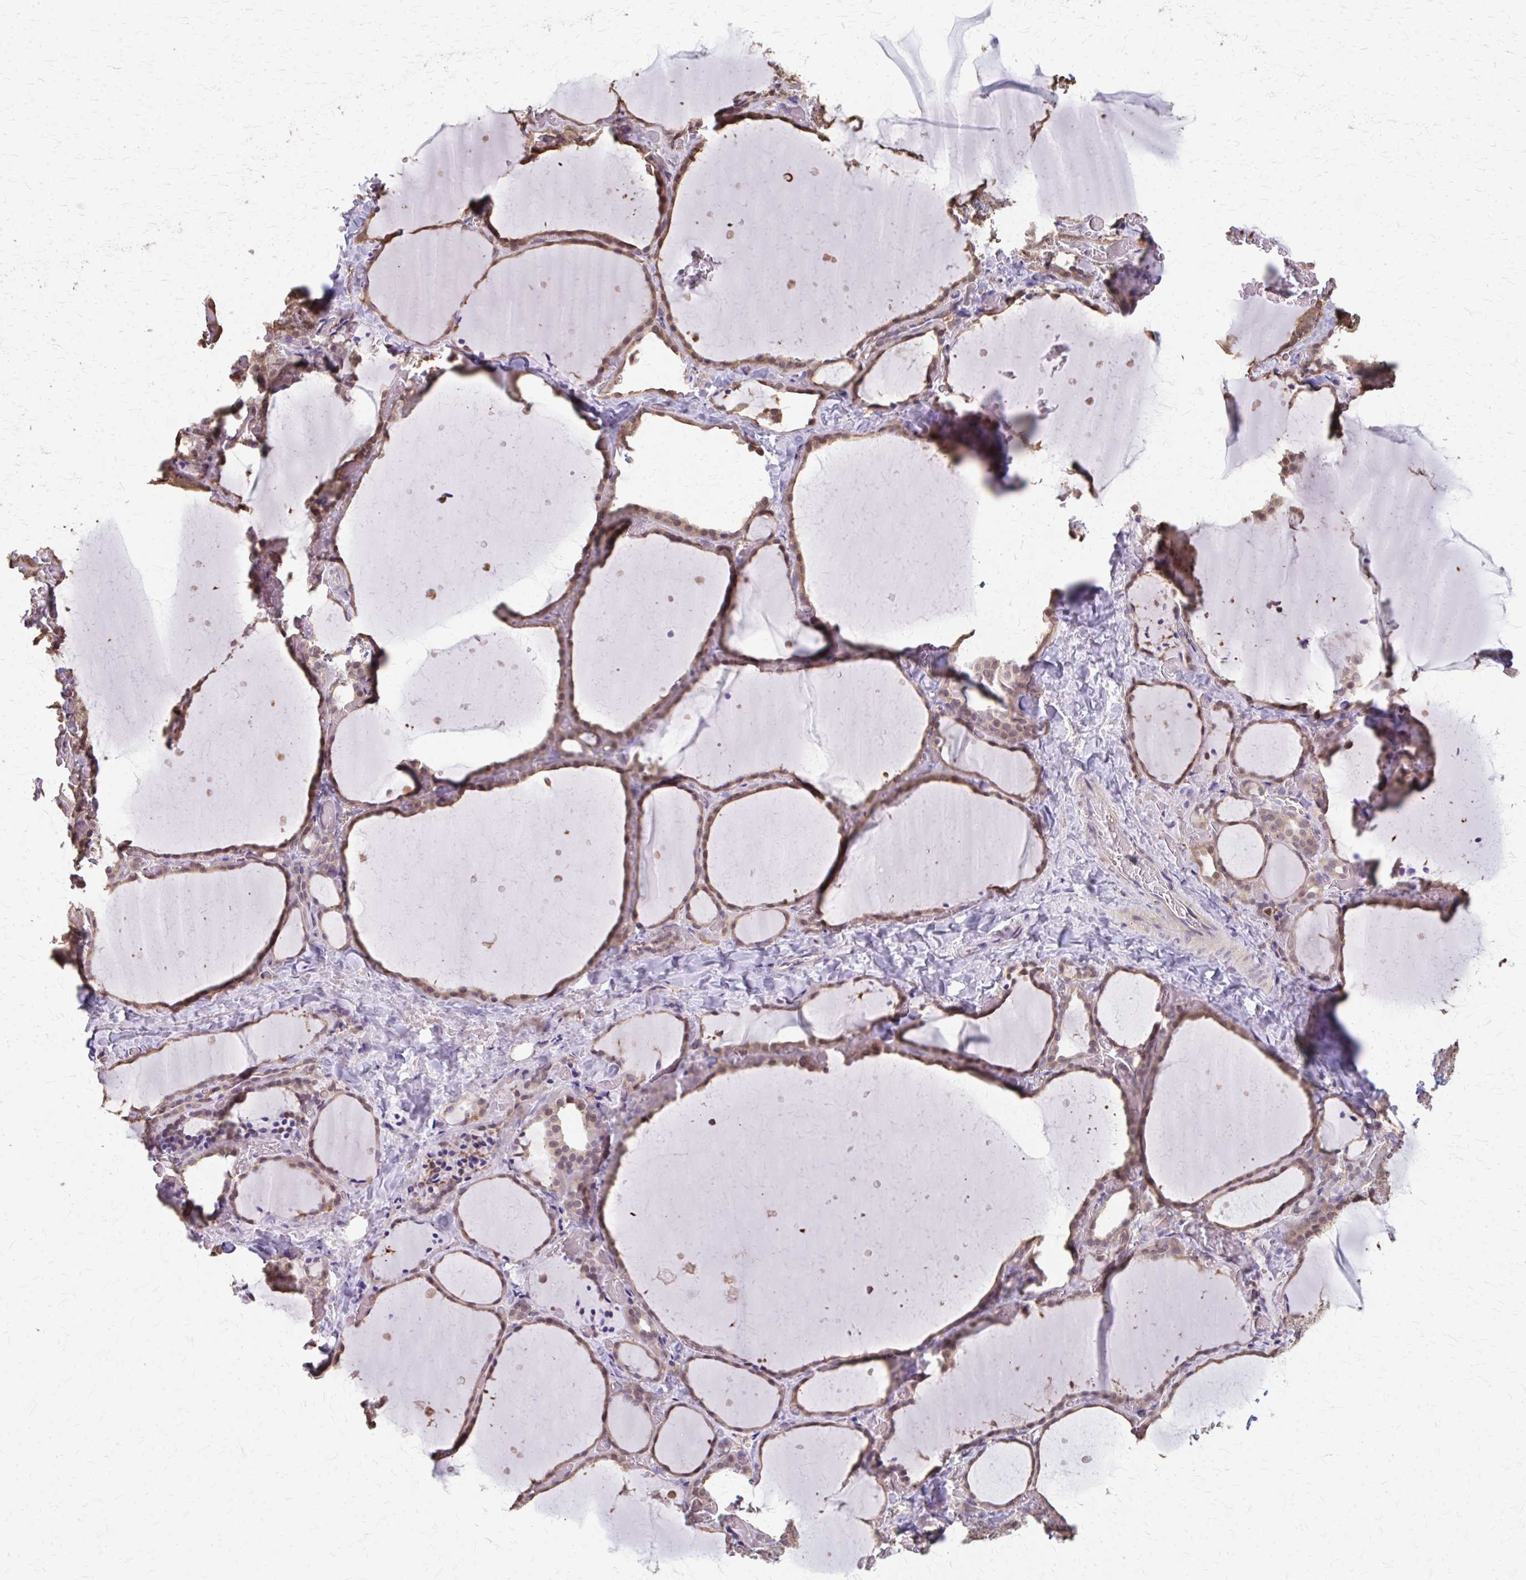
{"staining": {"intensity": "weak", "quantity": ">75%", "location": "cytoplasmic/membranous"}, "tissue": "thyroid gland", "cell_type": "Glandular cells", "image_type": "normal", "snomed": [{"axis": "morphology", "description": "Normal tissue, NOS"}, {"axis": "topography", "description": "Thyroid gland"}], "caption": "Normal thyroid gland demonstrates weak cytoplasmic/membranous staining in approximately >75% of glandular cells.", "gene": "RABGAP1L", "patient": {"sex": "female", "age": 36}}